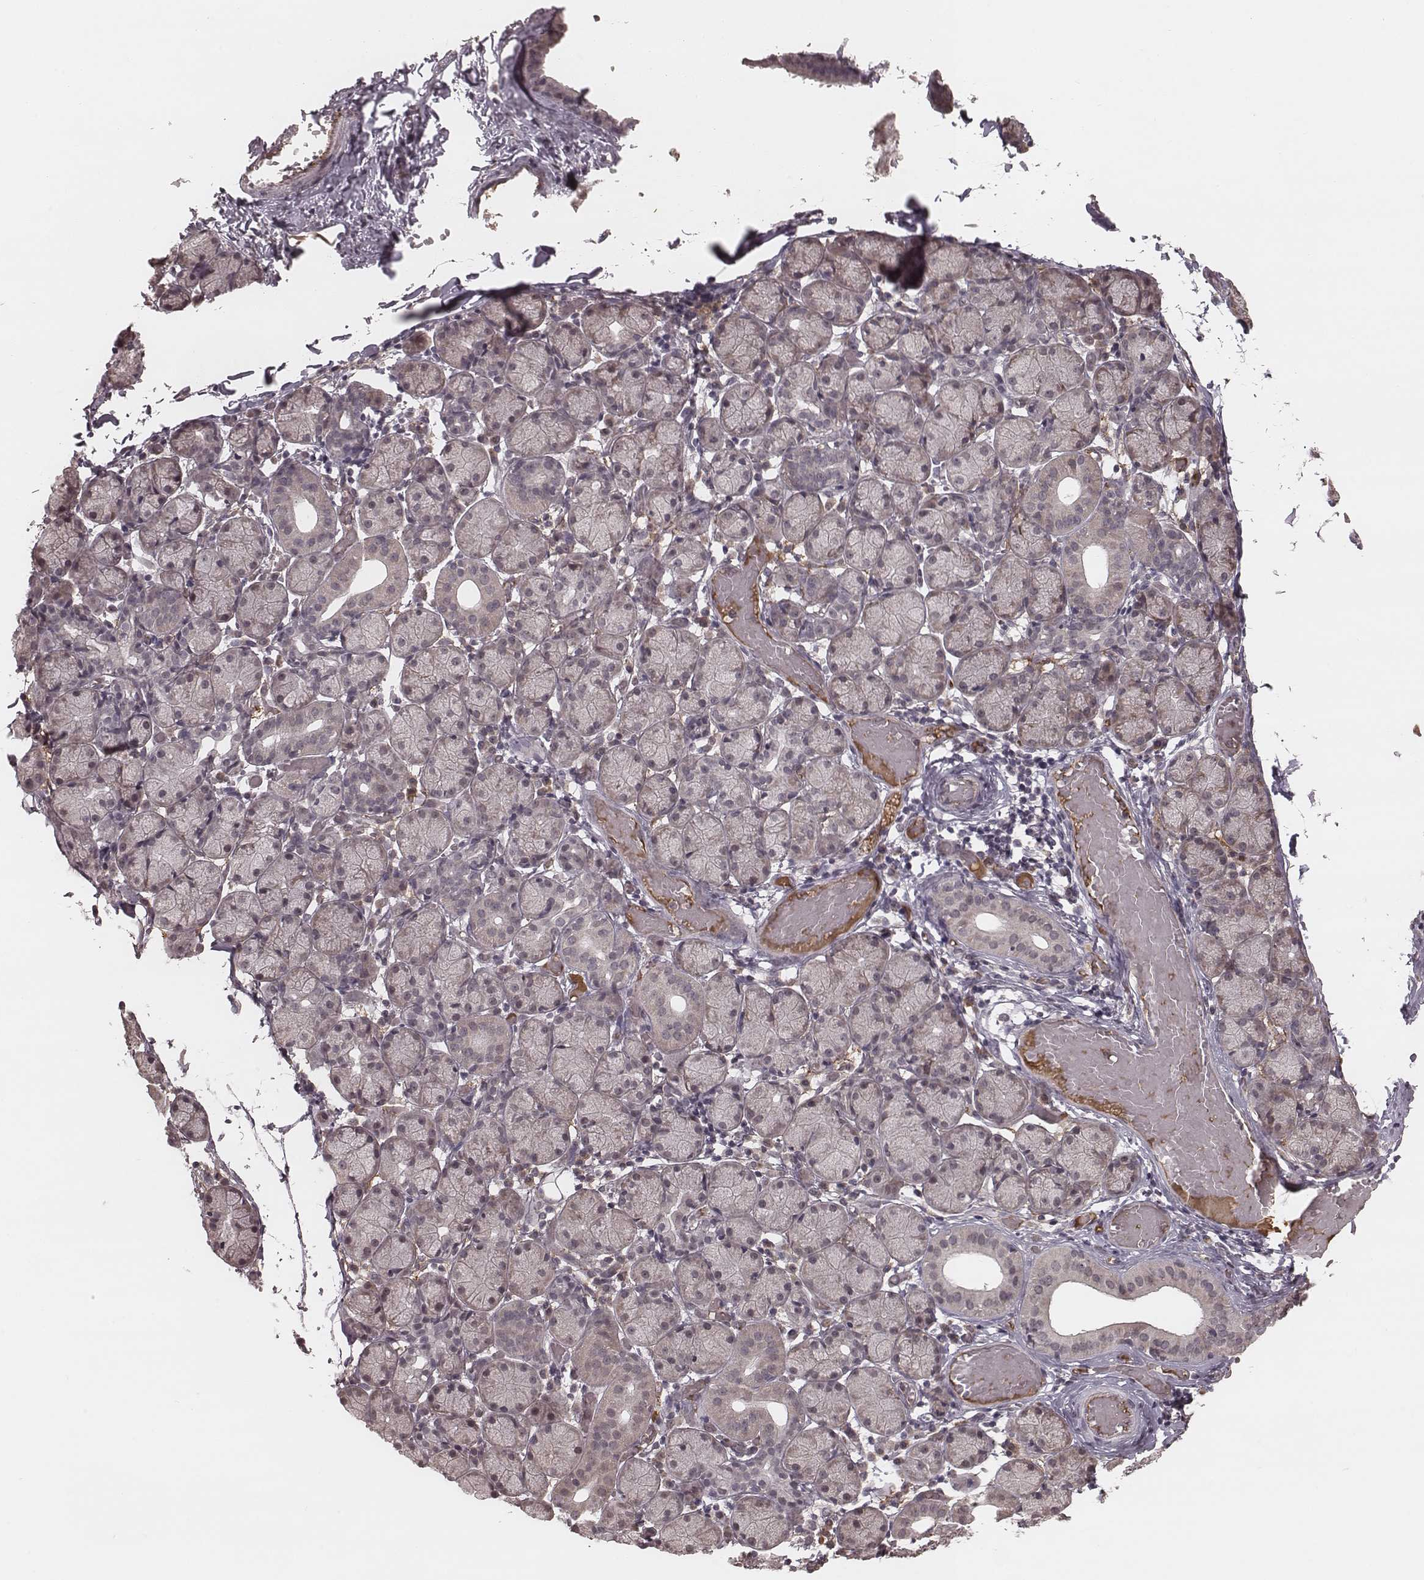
{"staining": {"intensity": "negative", "quantity": "none", "location": "none"}, "tissue": "salivary gland", "cell_type": "Glandular cells", "image_type": "normal", "snomed": [{"axis": "morphology", "description": "Normal tissue, NOS"}, {"axis": "topography", "description": "Salivary gland"}], "caption": "The photomicrograph reveals no staining of glandular cells in benign salivary gland.", "gene": "IL5", "patient": {"sex": "female", "age": 24}}